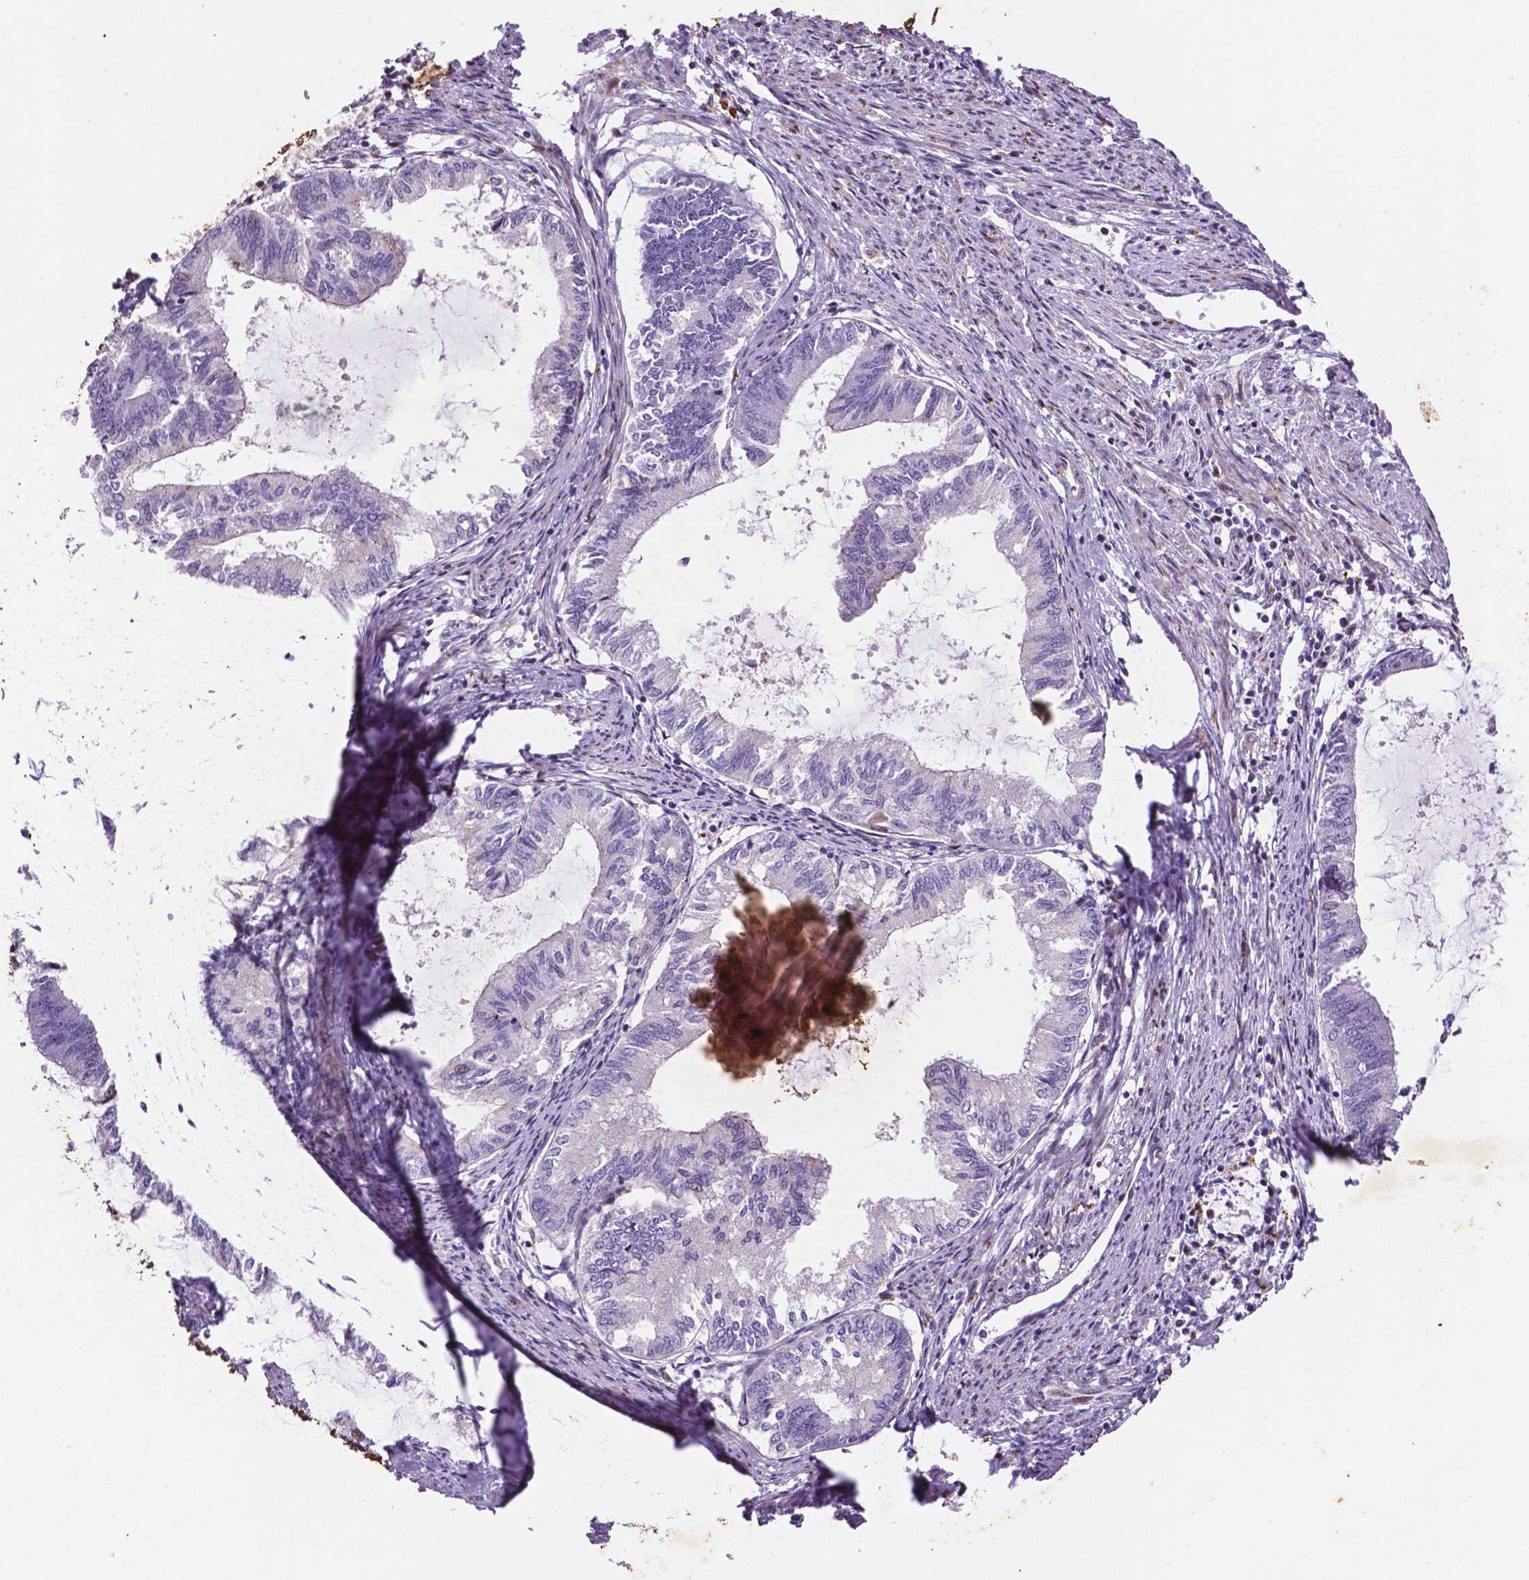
{"staining": {"intensity": "negative", "quantity": "none", "location": "none"}, "tissue": "endometrial cancer", "cell_type": "Tumor cells", "image_type": "cancer", "snomed": [{"axis": "morphology", "description": "Adenocarcinoma, NOS"}, {"axis": "topography", "description": "Endometrium"}], "caption": "Endometrial cancer was stained to show a protein in brown. There is no significant expression in tumor cells. (Immunohistochemistry (ihc), brightfield microscopy, high magnification).", "gene": "TM4SF20", "patient": {"sex": "female", "age": 86}}